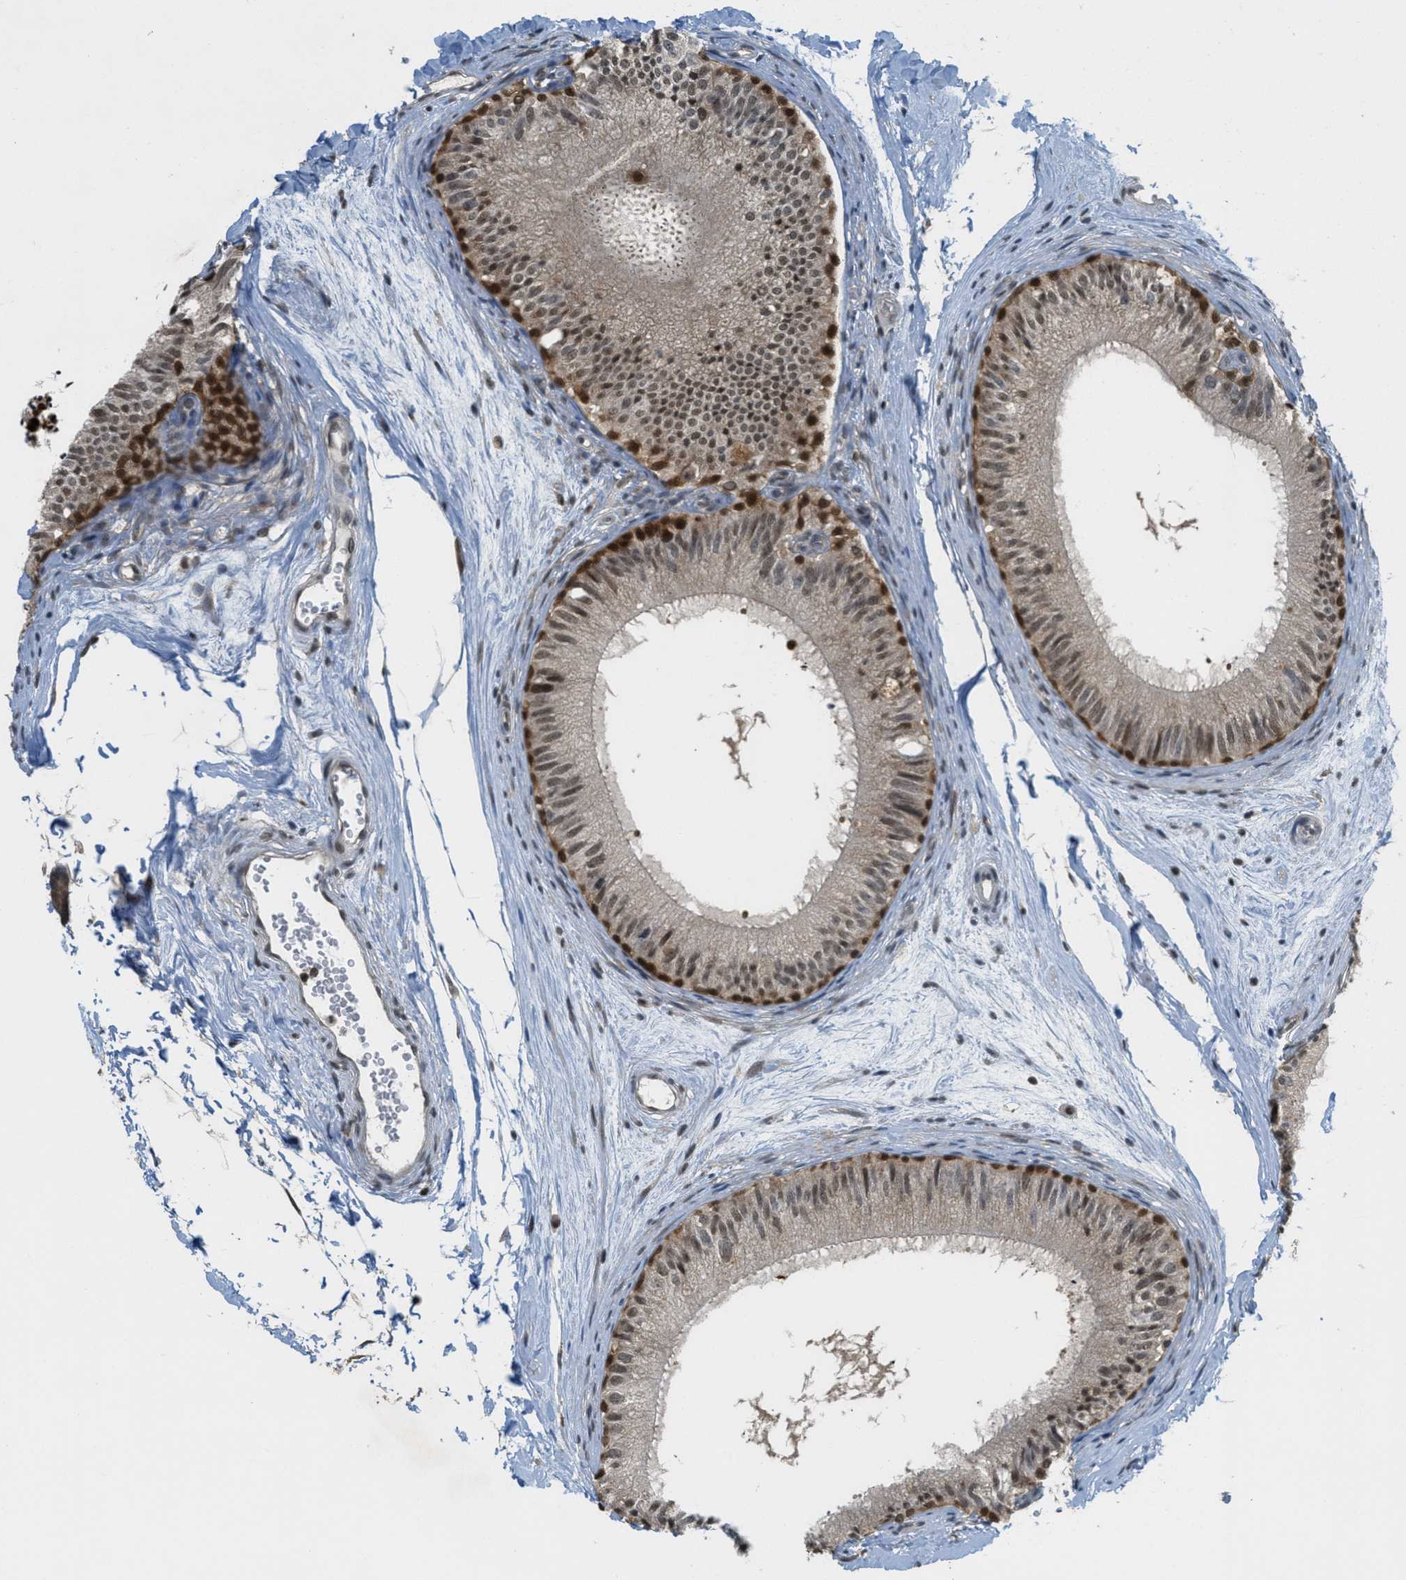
{"staining": {"intensity": "strong", "quantity": ">75%", "location": "cytoplasmic/membranous,nuclear"}, "tissue": "epididymis", "cell_type": "Glandular cells", "image_type": "normal", "snomed": [{"axis": "morphology", "description": "Normal tissue, NOS"}, {"axis": "topography", "description": "Epididymis"}], "caption": "Protein expression analysis of unremarkable human epididymis reveals strong cytoplasmic/membranous,nuclear staining in approximately >75% of glandular cells. (IHC, brightfield microscopy, high magnification).", "gene": "DNAJB1", "patient": {"sex": "male", "age": 56}}